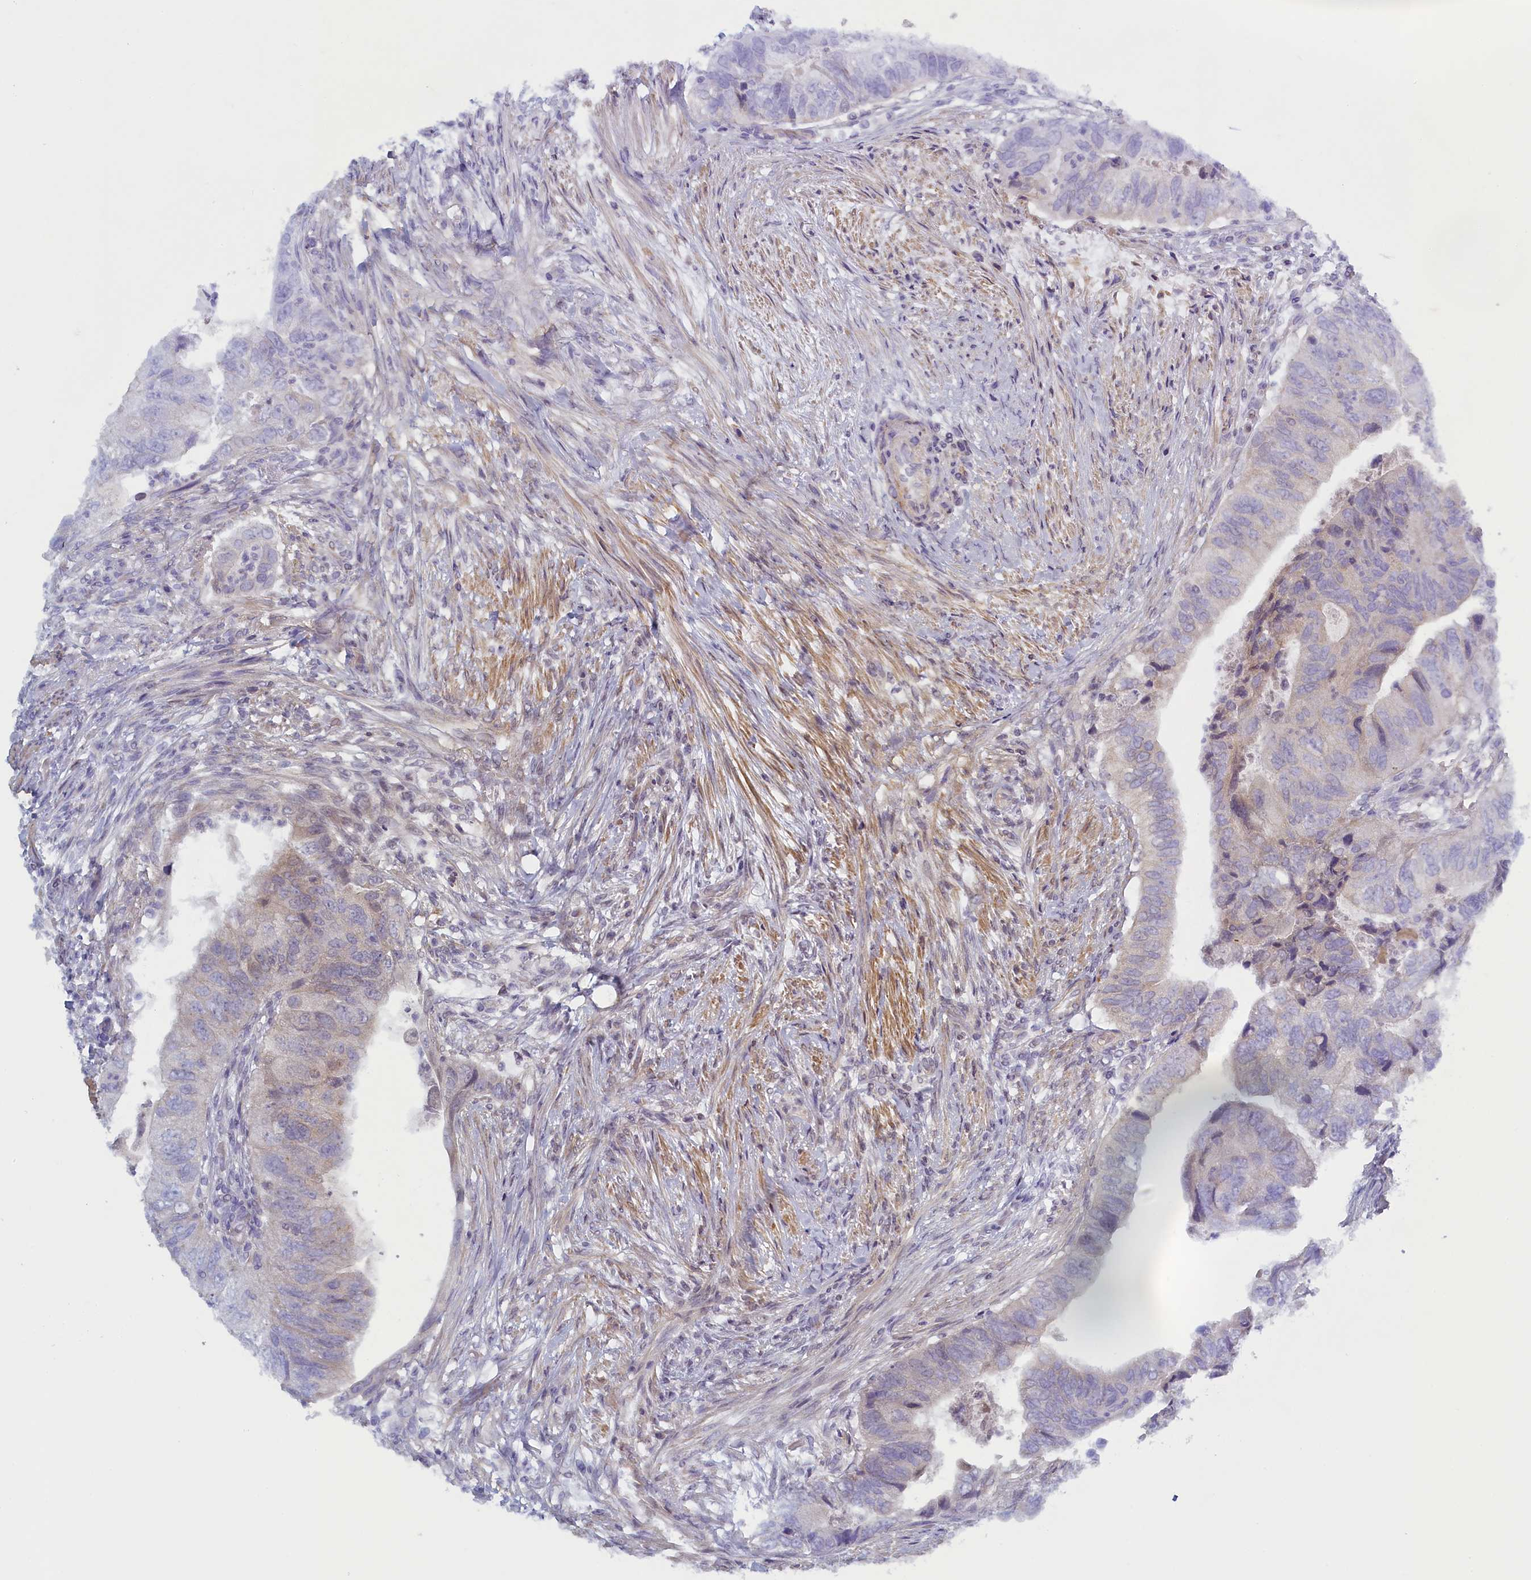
{"staining": {"intensity": "weak", "quantity": "<25%", "location": "cytoplasmic/membranous"}, "tissue": "colorectal cancer", "cell_type": "Tumor cells", "image_type": "cancer", "snomed": [{"axis": "morphology", "description": "Adenocarcinoma, NOS"}, {"axis": "topography", "description": "Rectum"}], "caption": "Photomicrograph shows no significant protein positivity in tumor cells of colorectal adenocarcinoma.", "gene": "DIXDC1", "patient": {"sex": "male", "age": 63}}